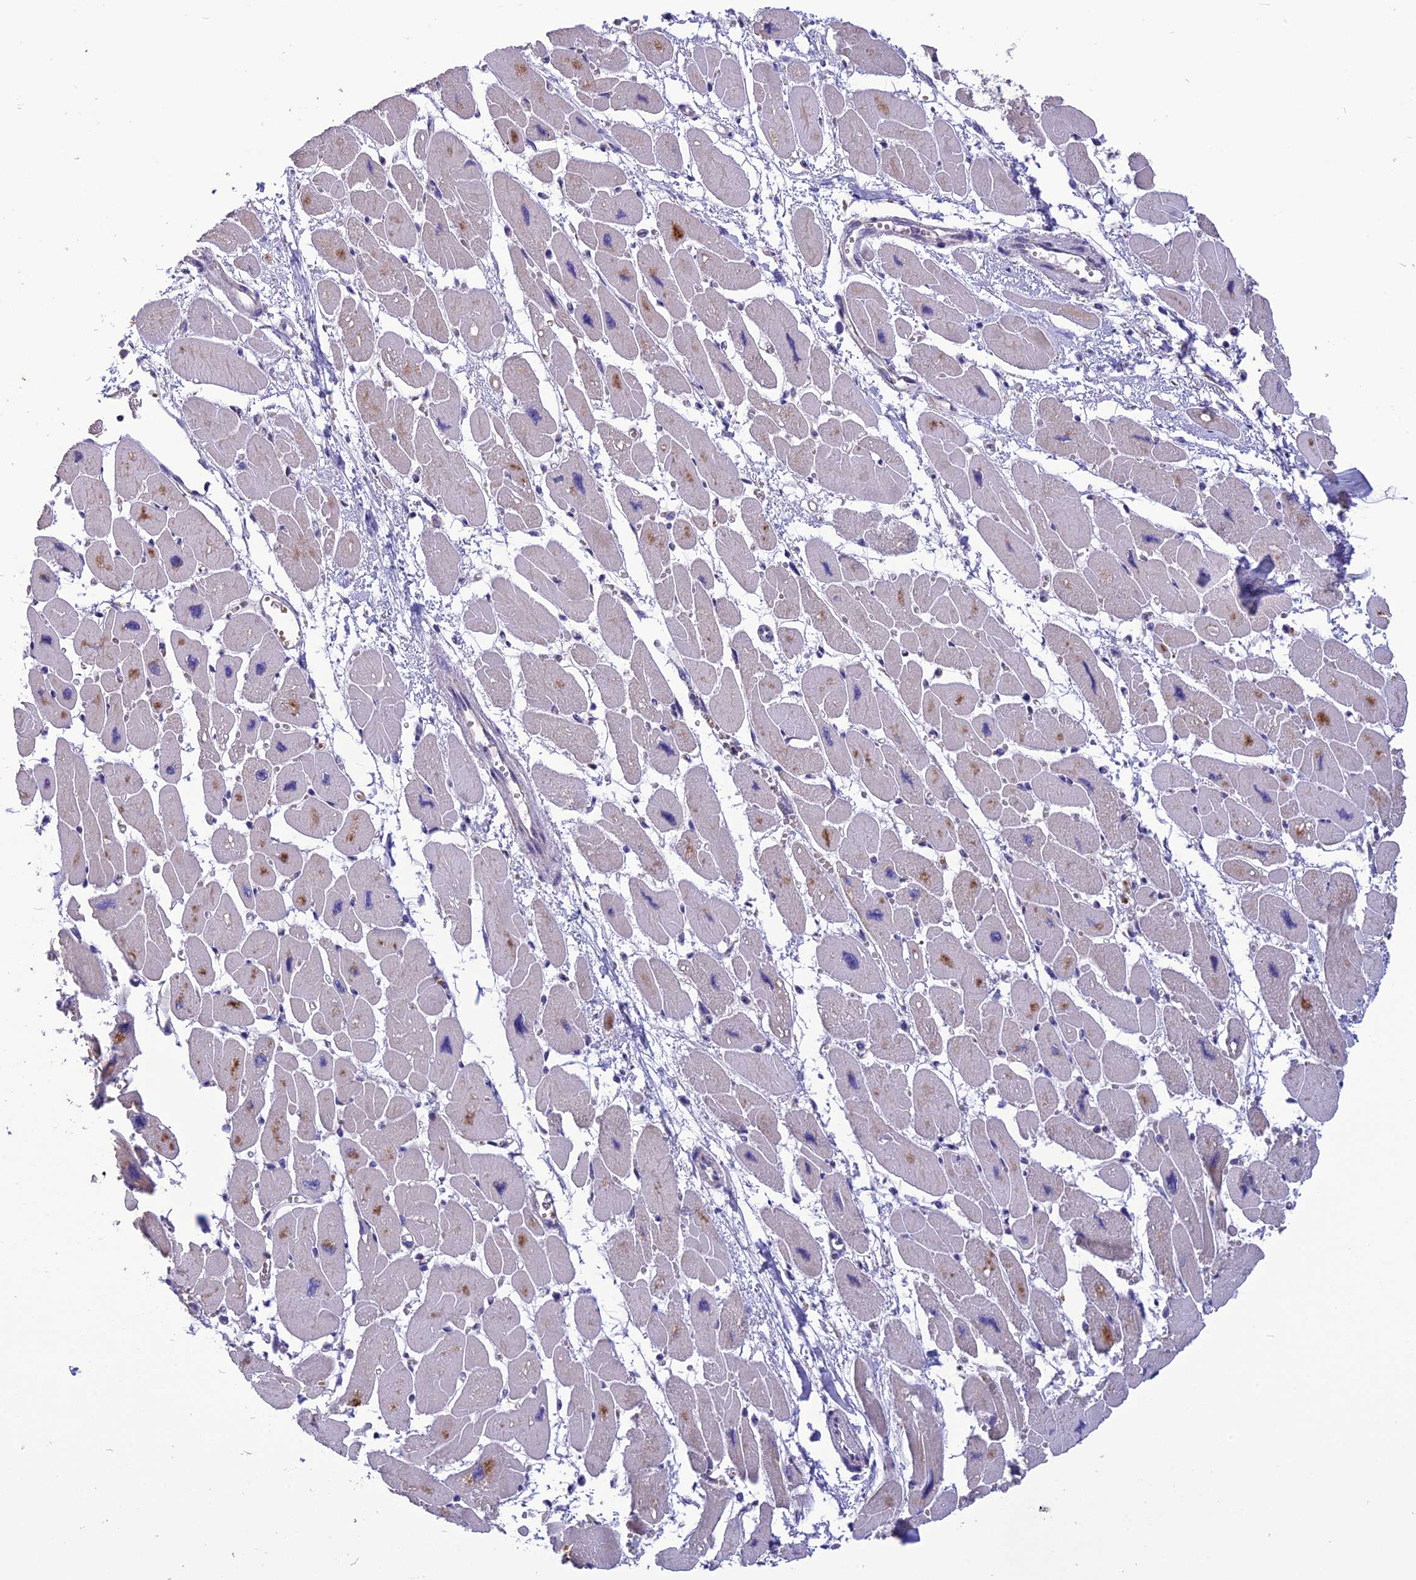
{"staining": {"intensity": "negative", "quantity": "none", "location": "none"}, "tissue": "heart muscle", "cell_type": "Cardiomyocytes", "image_type": "normal", "snomed": [{"axis": "morphology", "description": "Normal tissue, NOS"}, {"axis": "topography", "description": "Heart"}], "caption": "Photomicrograph shows no significant protein expression in cardiomyocytes of benign heart muscle. Brightfield microscopy of IHC stained with DAB (3,3'-diaminobenzidine) (brown) and hematoxylin (blue), captured at high magnification.", "gene": "PSMF1", "patient": {"sex": "female", "age": 54}}